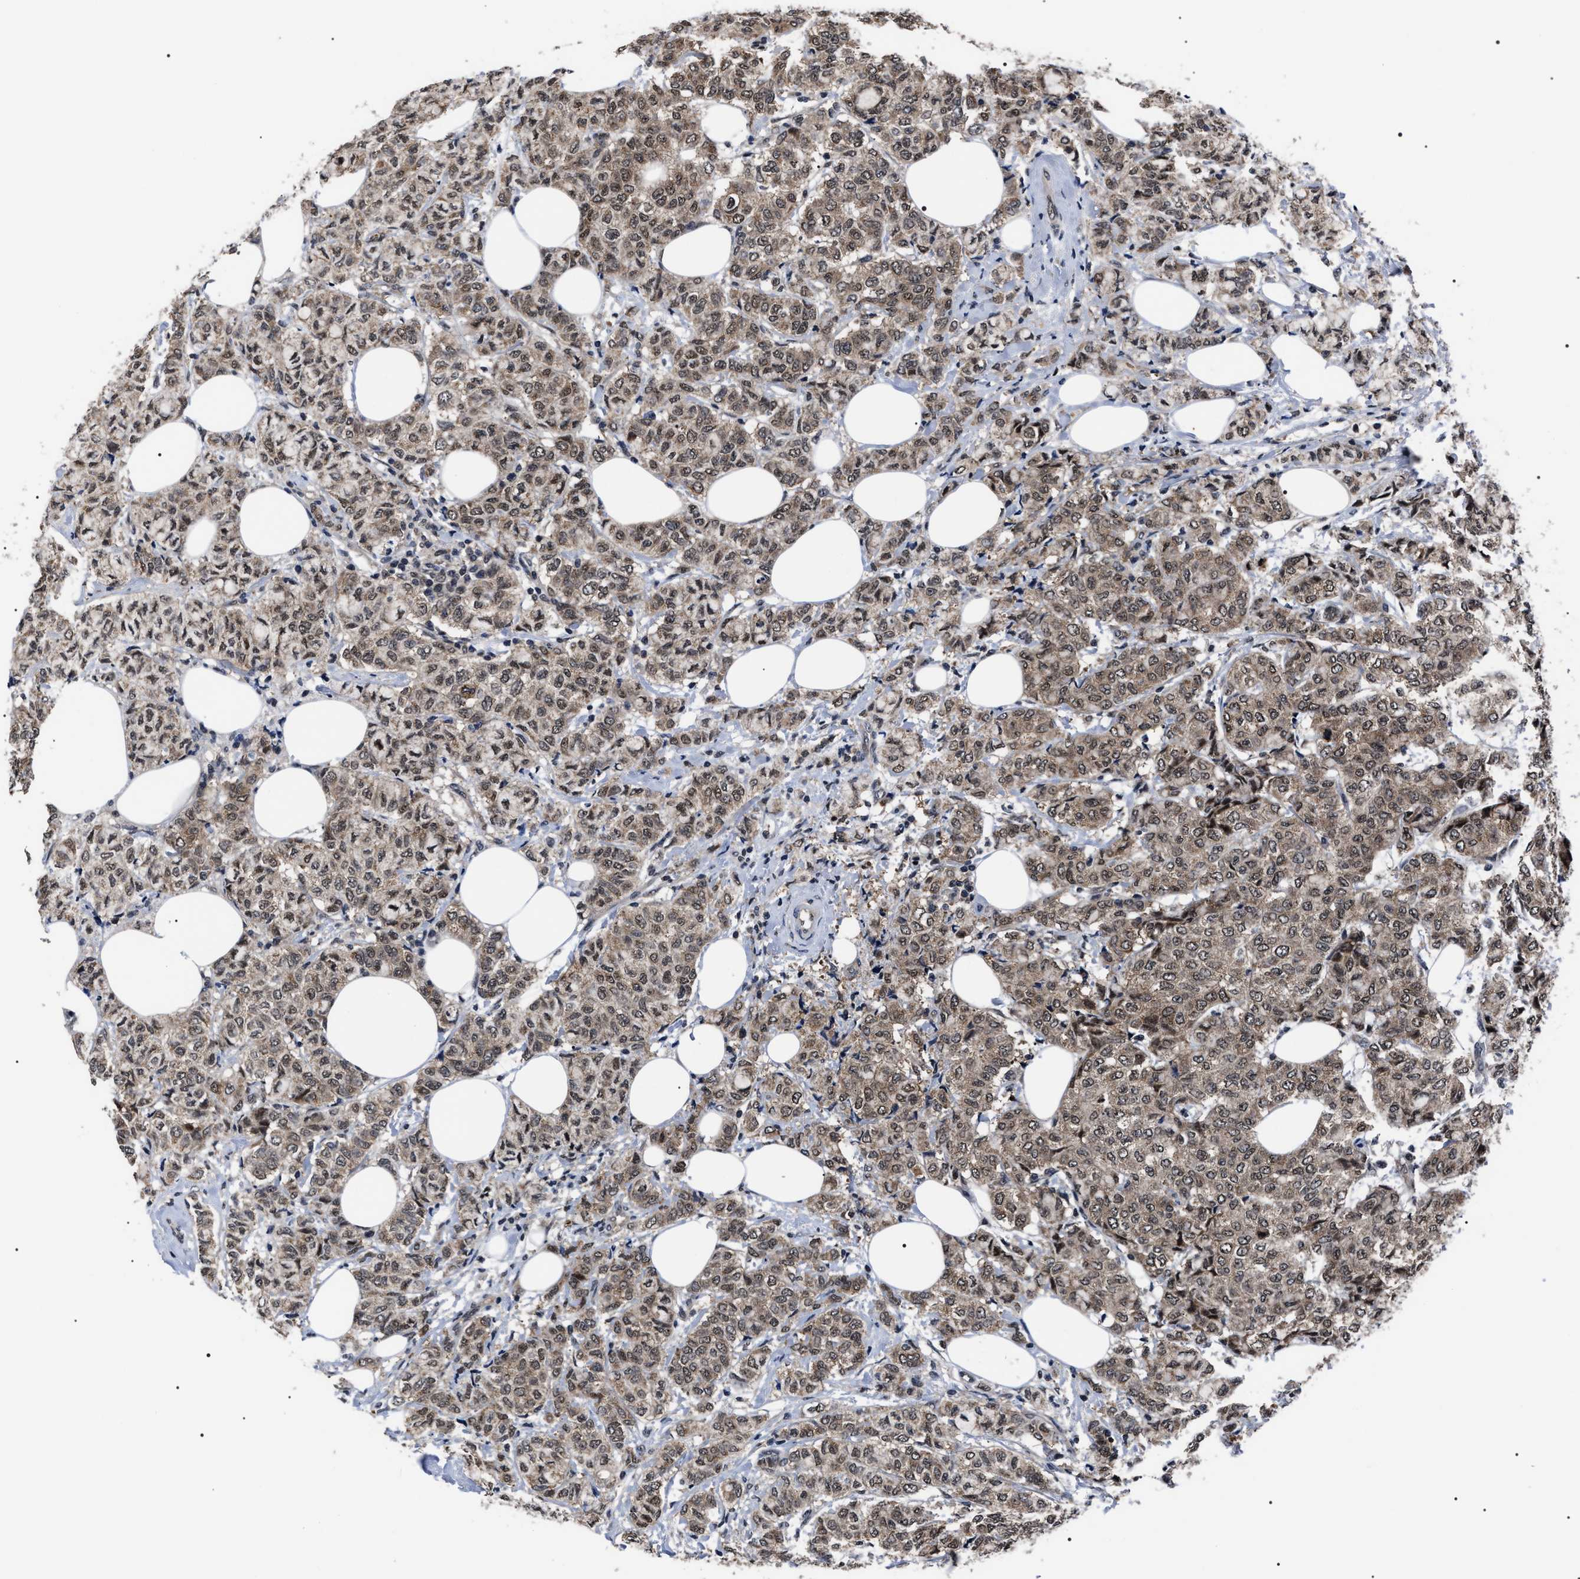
{"staining": {"intensity": "moderate", "quantity": ">75%", "location": "cytoplasmic/membranous,nuclear"}, "tissue": "breast cancer", "cell_type": "Tumor cells", "image_type": "cancer", "snomed": [{"axis": "morphology", "description": "Lobular carcinoma"}, {"axis": "topography", "description": "Breast"}], "caption": "Protein staining of breast lobular carcinoma tissue shows moderate cytoplasmic/membranous and nuclear expression in about >75% of tumor cells.", "gene": "CSNK2A1", "patient": {"sex": "female", "age": 60}}